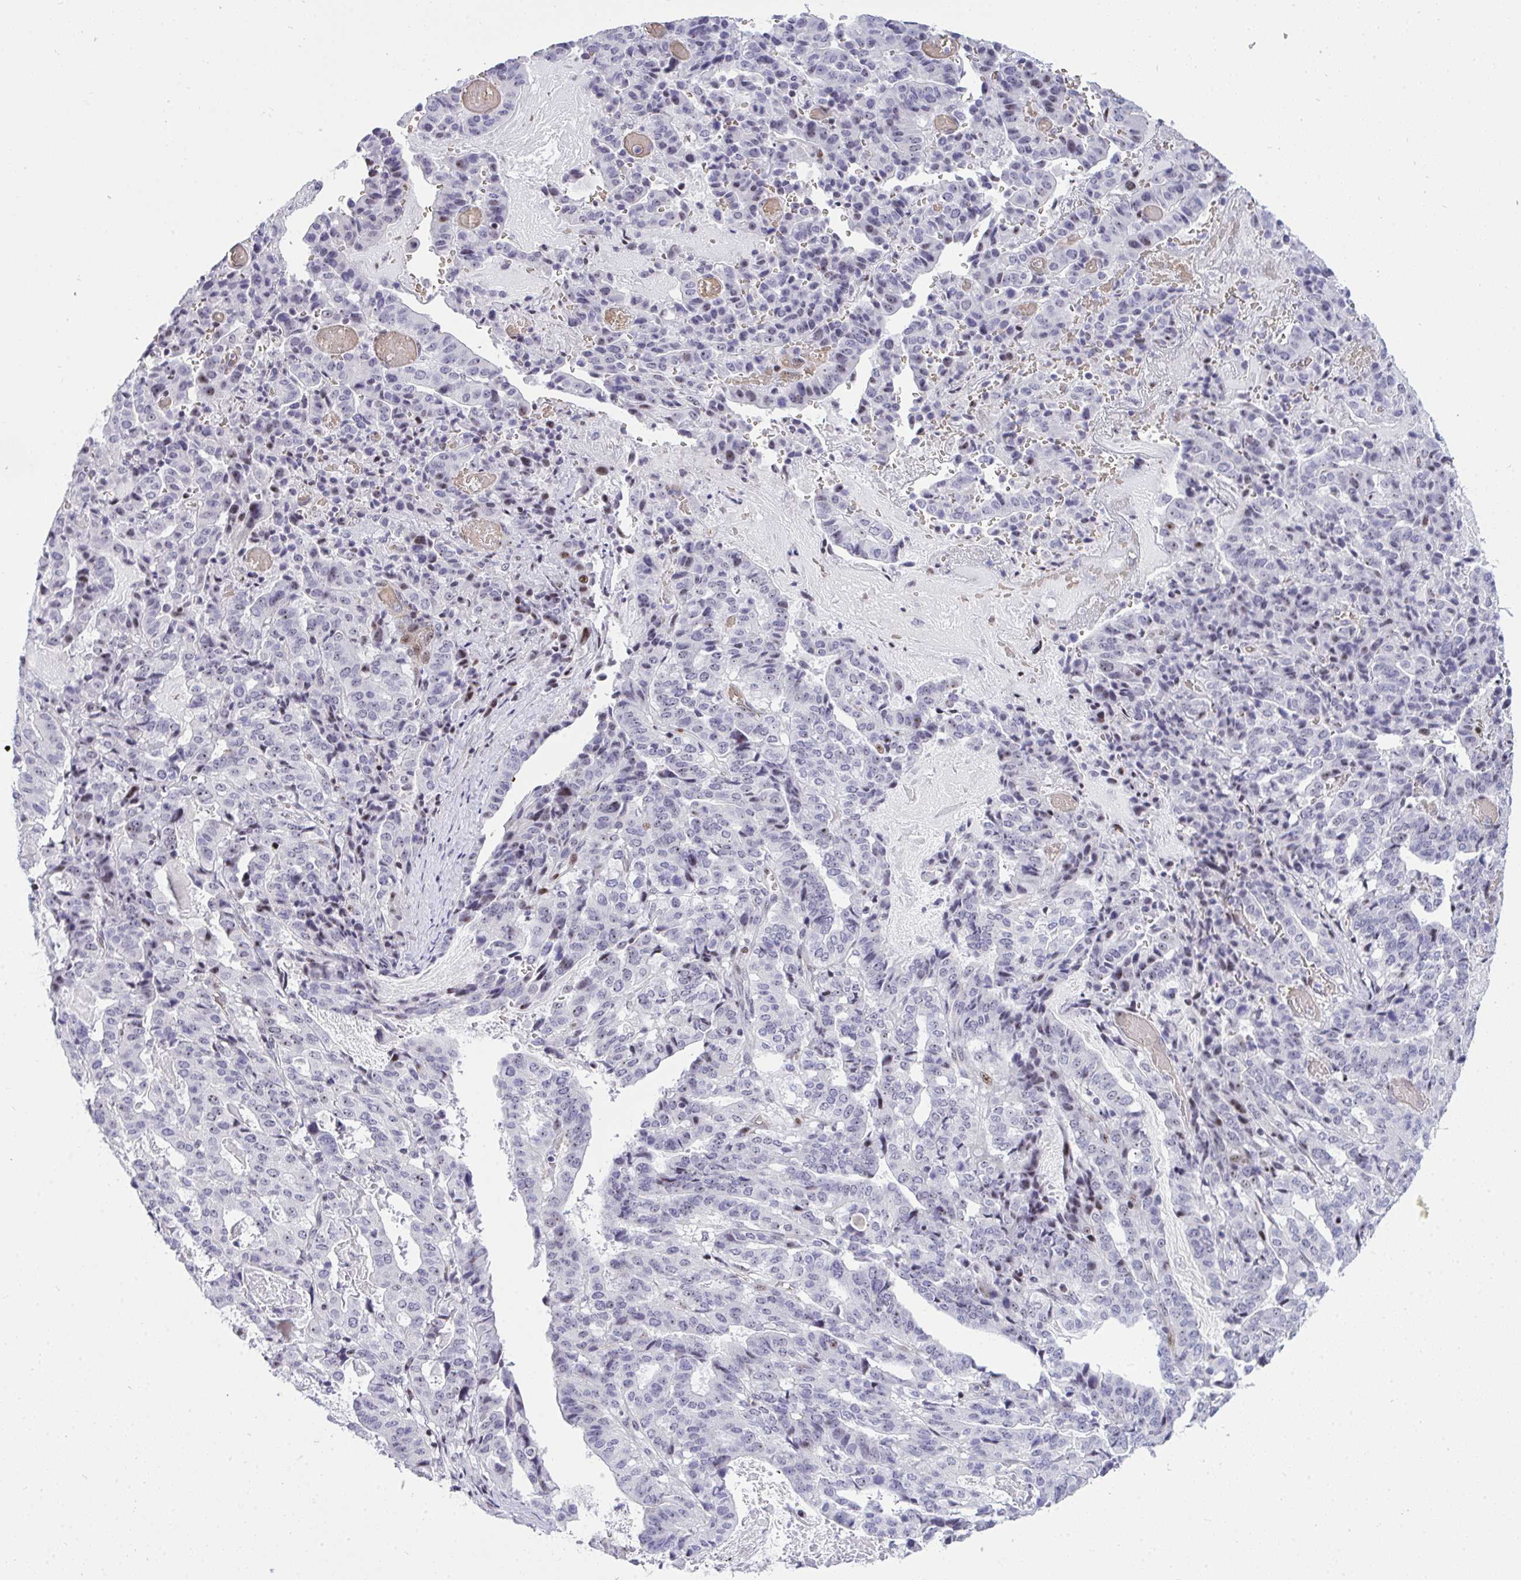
{"staining": {"intensity": "weak", "quantity": "<25%", "location": "nuclear"}, "tissue": "stomach cancer", "cell_type": "Tumor cells", "image_type": "cancer", "snomed": [{"axis": "morphology", "description": "Adenocarcinoma, NOS"}, {"axis": "topography", "description": "Stomach"}], "caption": "Protein analysis of stomach cancer (adenocarcinoma) exhibits no significant positivity in tumor cells. Nuclei are stained in blue.", "gene": "PLPPR3", "patient": {"sex": "male", "age": 48}}